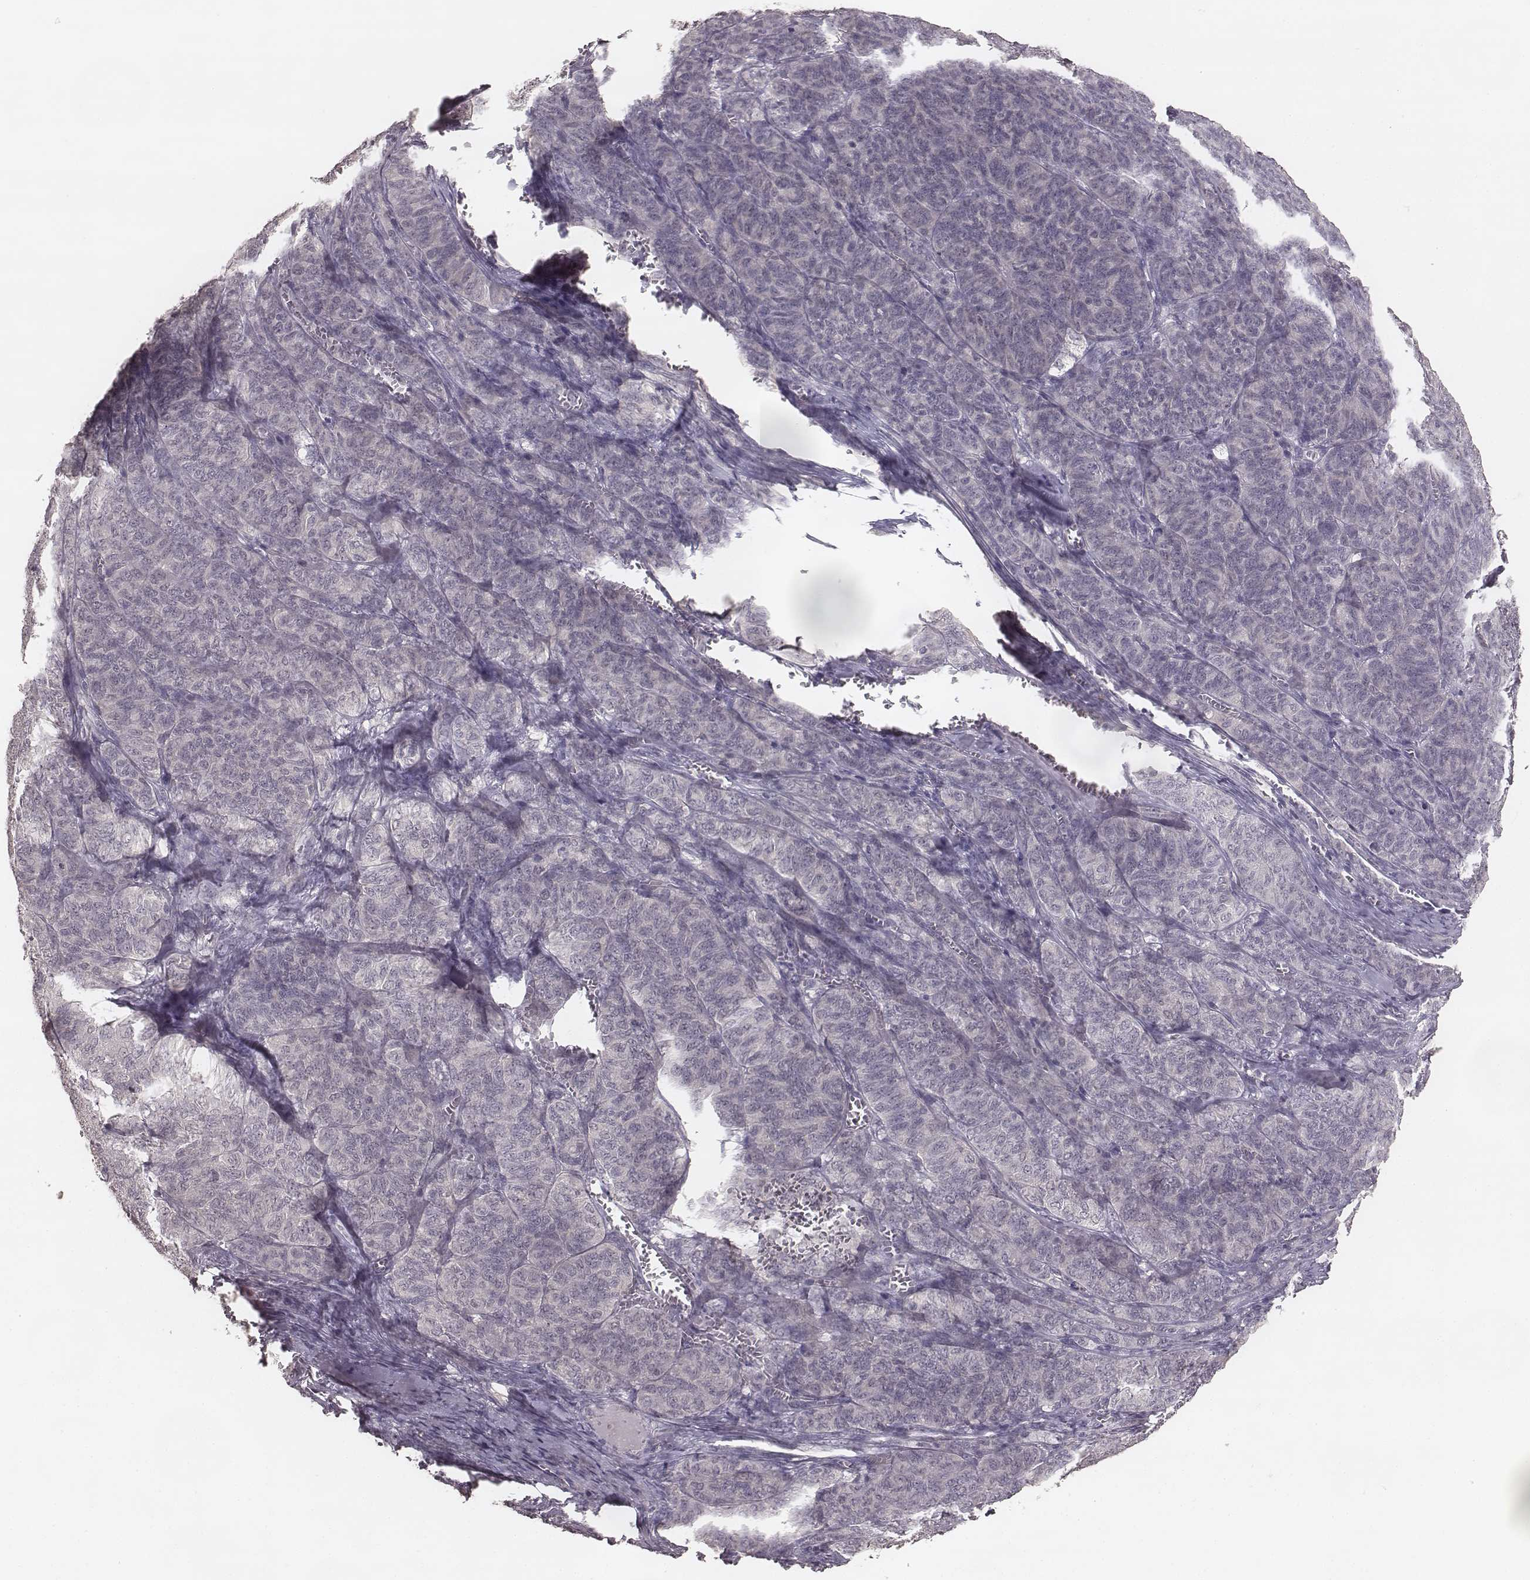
{"staining": {"intensity": "negative", "quantity": "none", "location": "none"}, "tissue": "ovarian cancer", "cell_type": "Tumor cells", "image_type": "cancer", "snomed": [{"axis": "morphology", "description": "Carcinoma, endometroid"}, {"axis": "topography", "description": "Ovary"}], "caption": "The micrograph demonstrates no significant staining in tumor cells of endometroid carcinoma (ovarian).", "gene": "LY6K", "patient": {"sex": "female", "age": 80}}